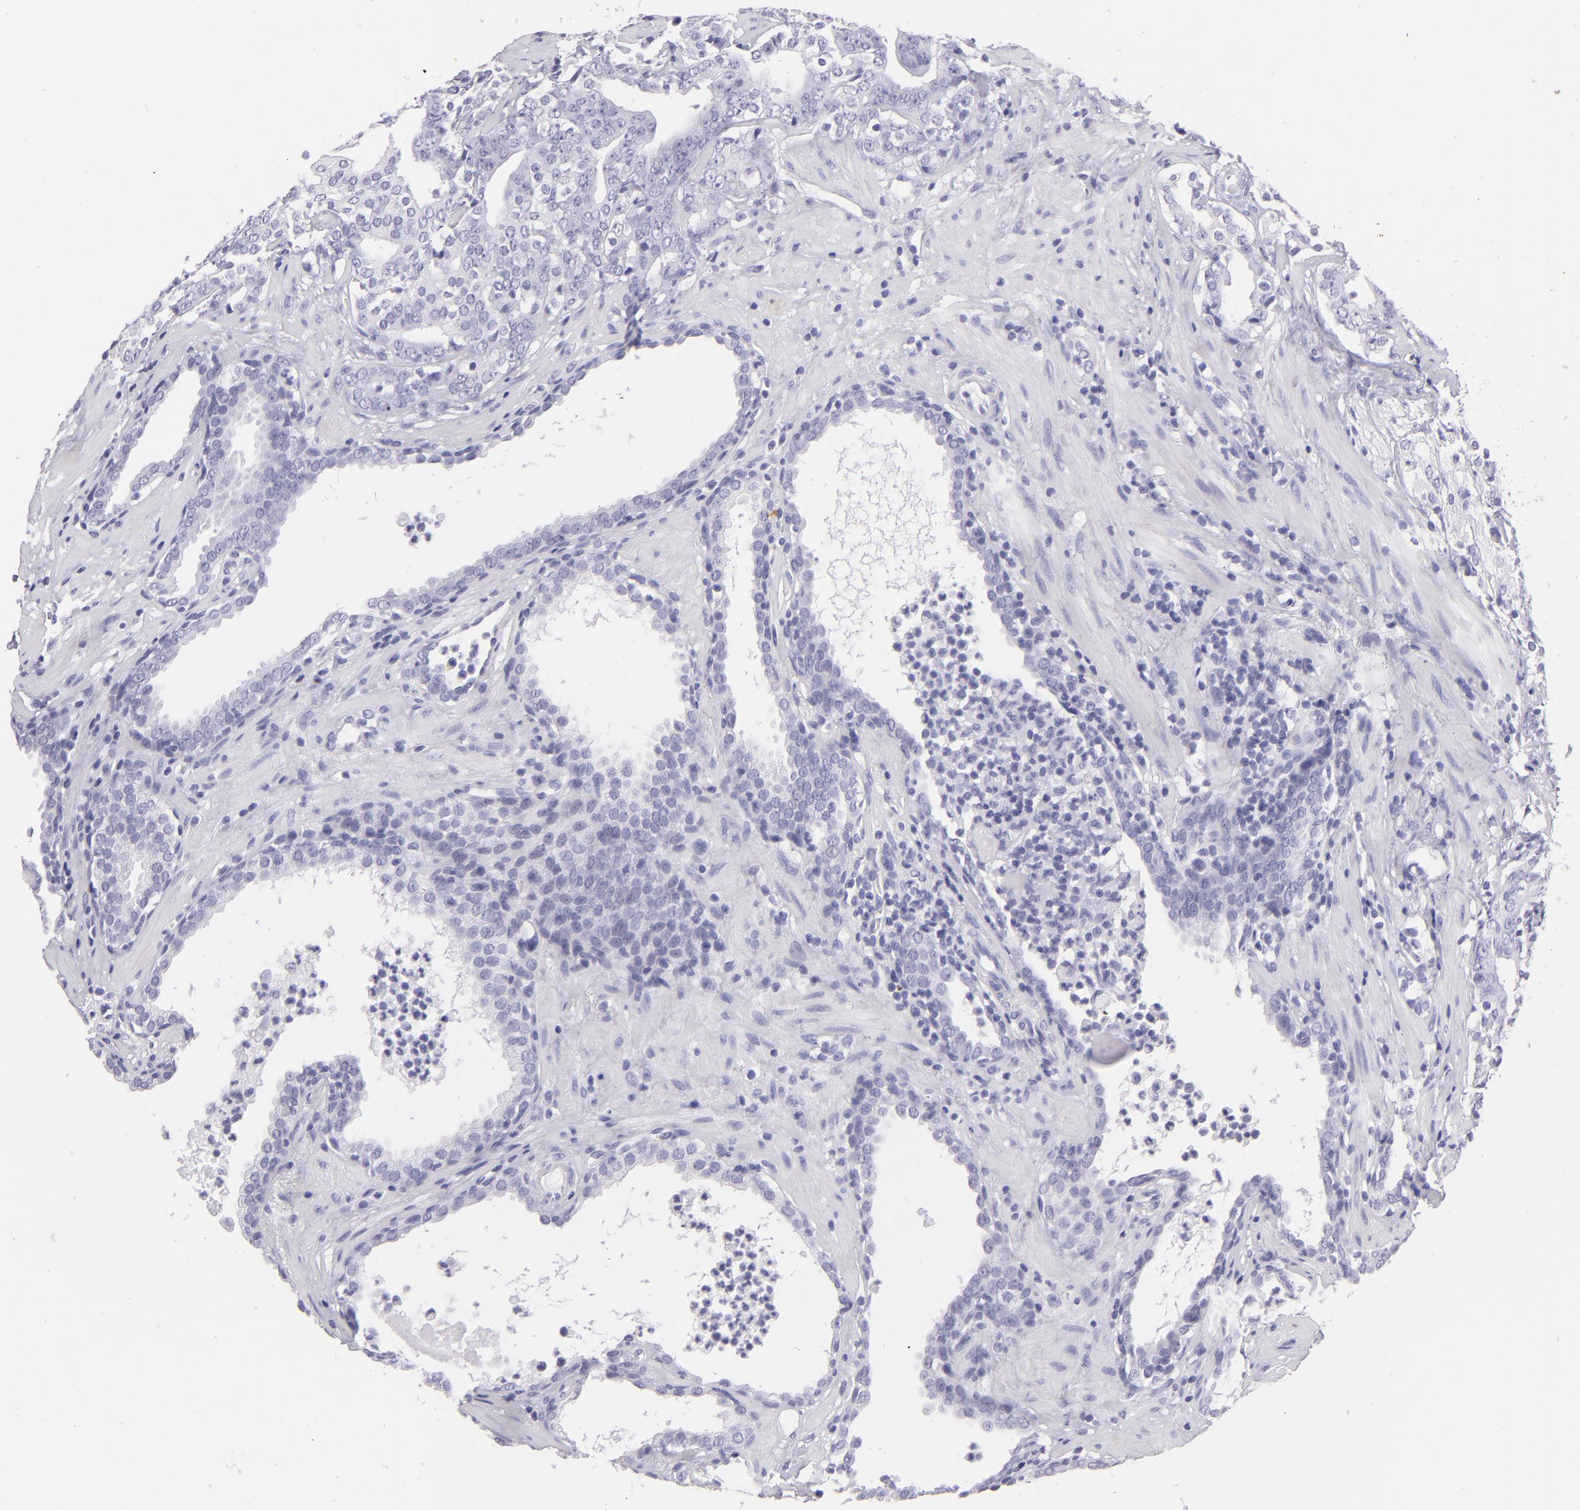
{"staining": {"intensity": "negative", "quantity": "none", "location": "none"}, "tissue": "prostate cancer", "cell_type": "Tumor cells", "image_type": "cancer", "snomed": [{"axis": "morphology", "description": "Adenocarcinoma, Low grade"}, {"axis": "topography", "description": "Prostate"}], "caption": "An immunohistochemistry (IHC) micrograph of prostate adenocarcinoma (low-grade) is shown. There is no staining in tumor cells of prostate adenocarcinoma (low-grade).", "gene": "PVALB", "patient": {"sex": "male", "age": 59}}